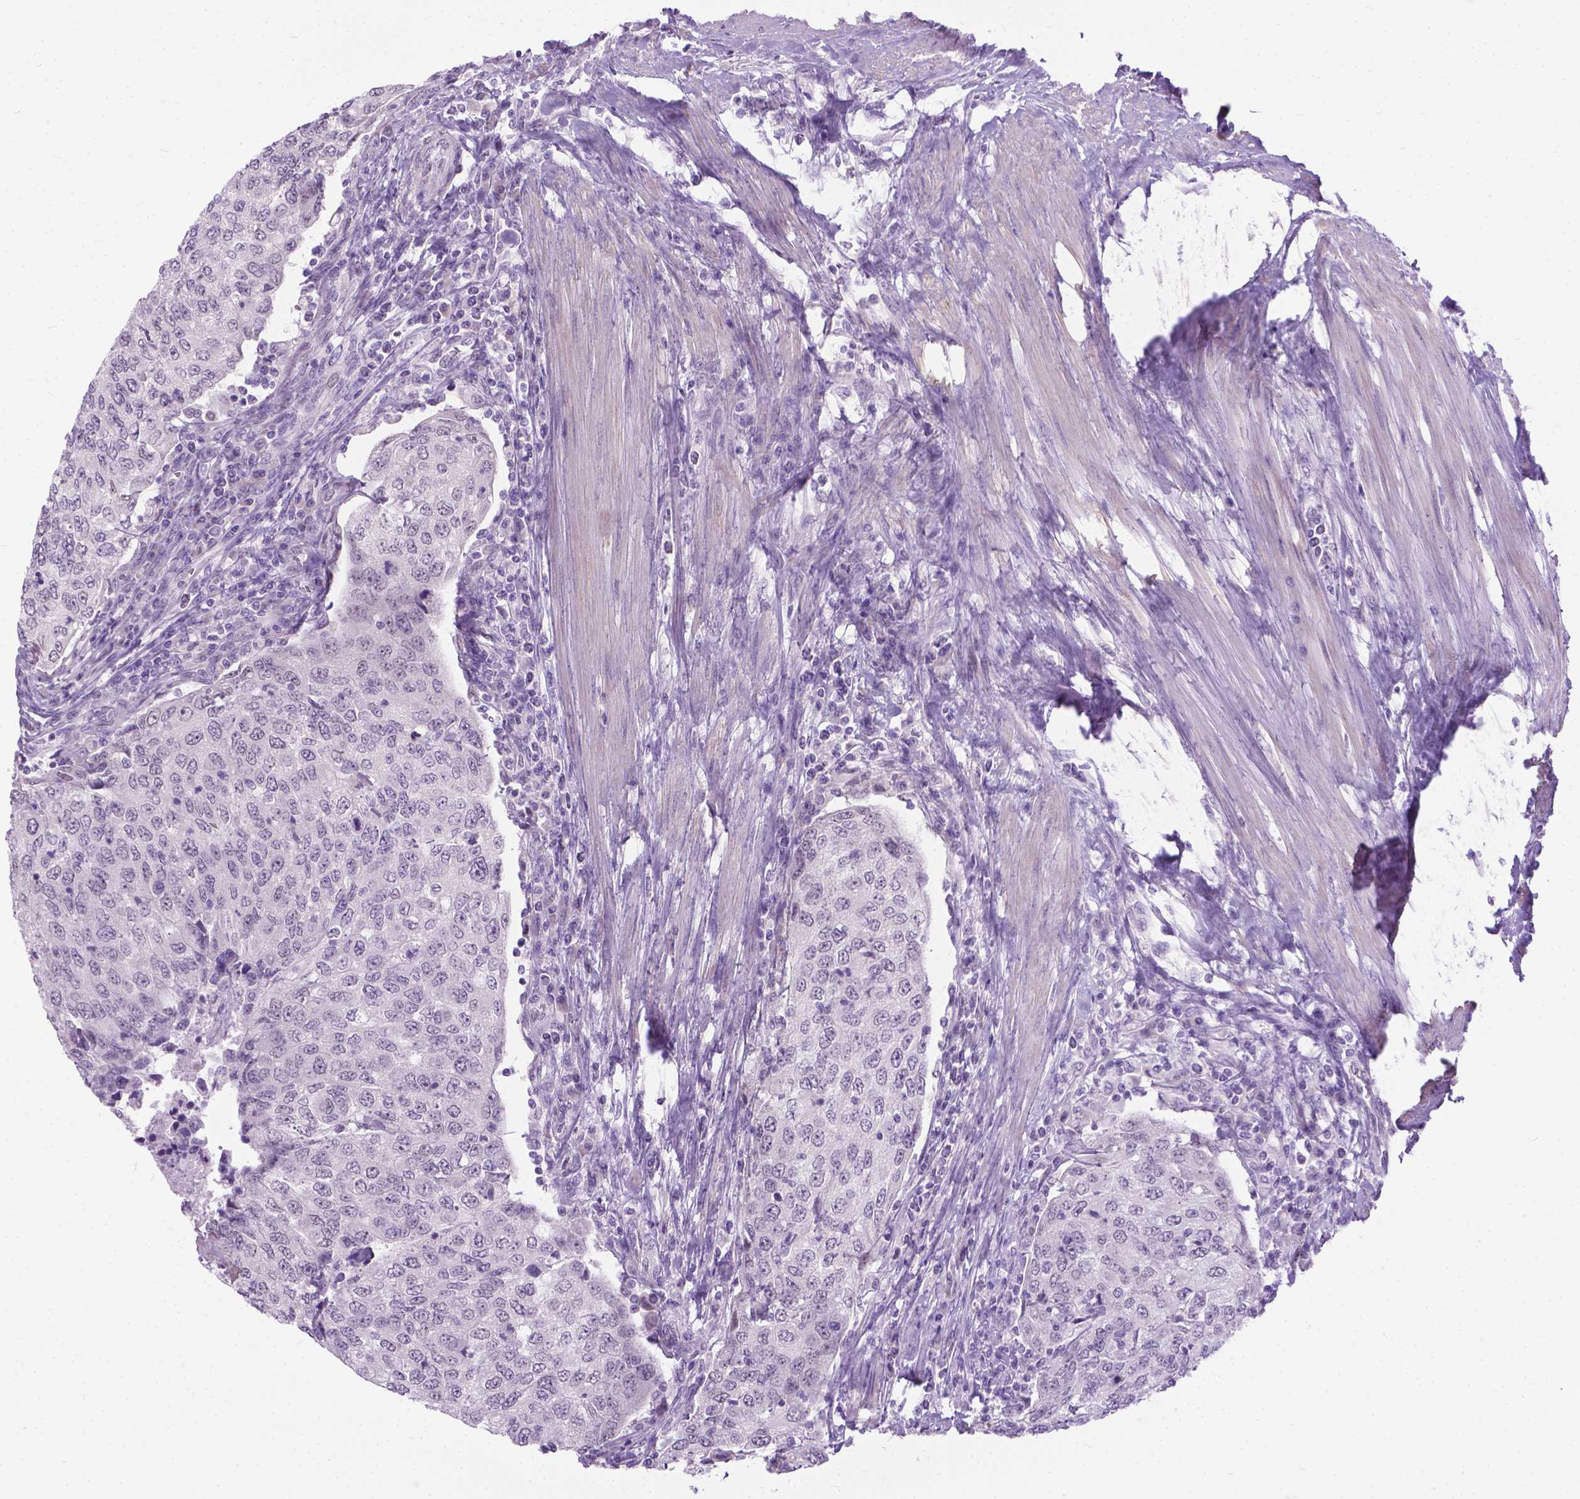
{"staining": {"intensity": "negative", "quantity": "none", "location": "none"}, "tissue": "urothelial cancer", "cell_type": "Tumor cells", "image_type": "cancer", "snomed": [{"axis": "morphology", "description": "Urothelial carcinoma, High grade"}, {"axis": "topography", "description": "Urinary bladder"}], "caption": "This image is of urothelial carcinoma (high-grade) stained with IHC to label a protein in brown with the nuclei are counter-stained blue. There is no expression in tumor cells. The staining was performed using DAB to visualize the protein expression in brown, while the nuclei were stained in blue with hematoxylin (Magnification: 20x).", "gene": "APCDD1L", "patient": {"sex": "female", "age": 78}}